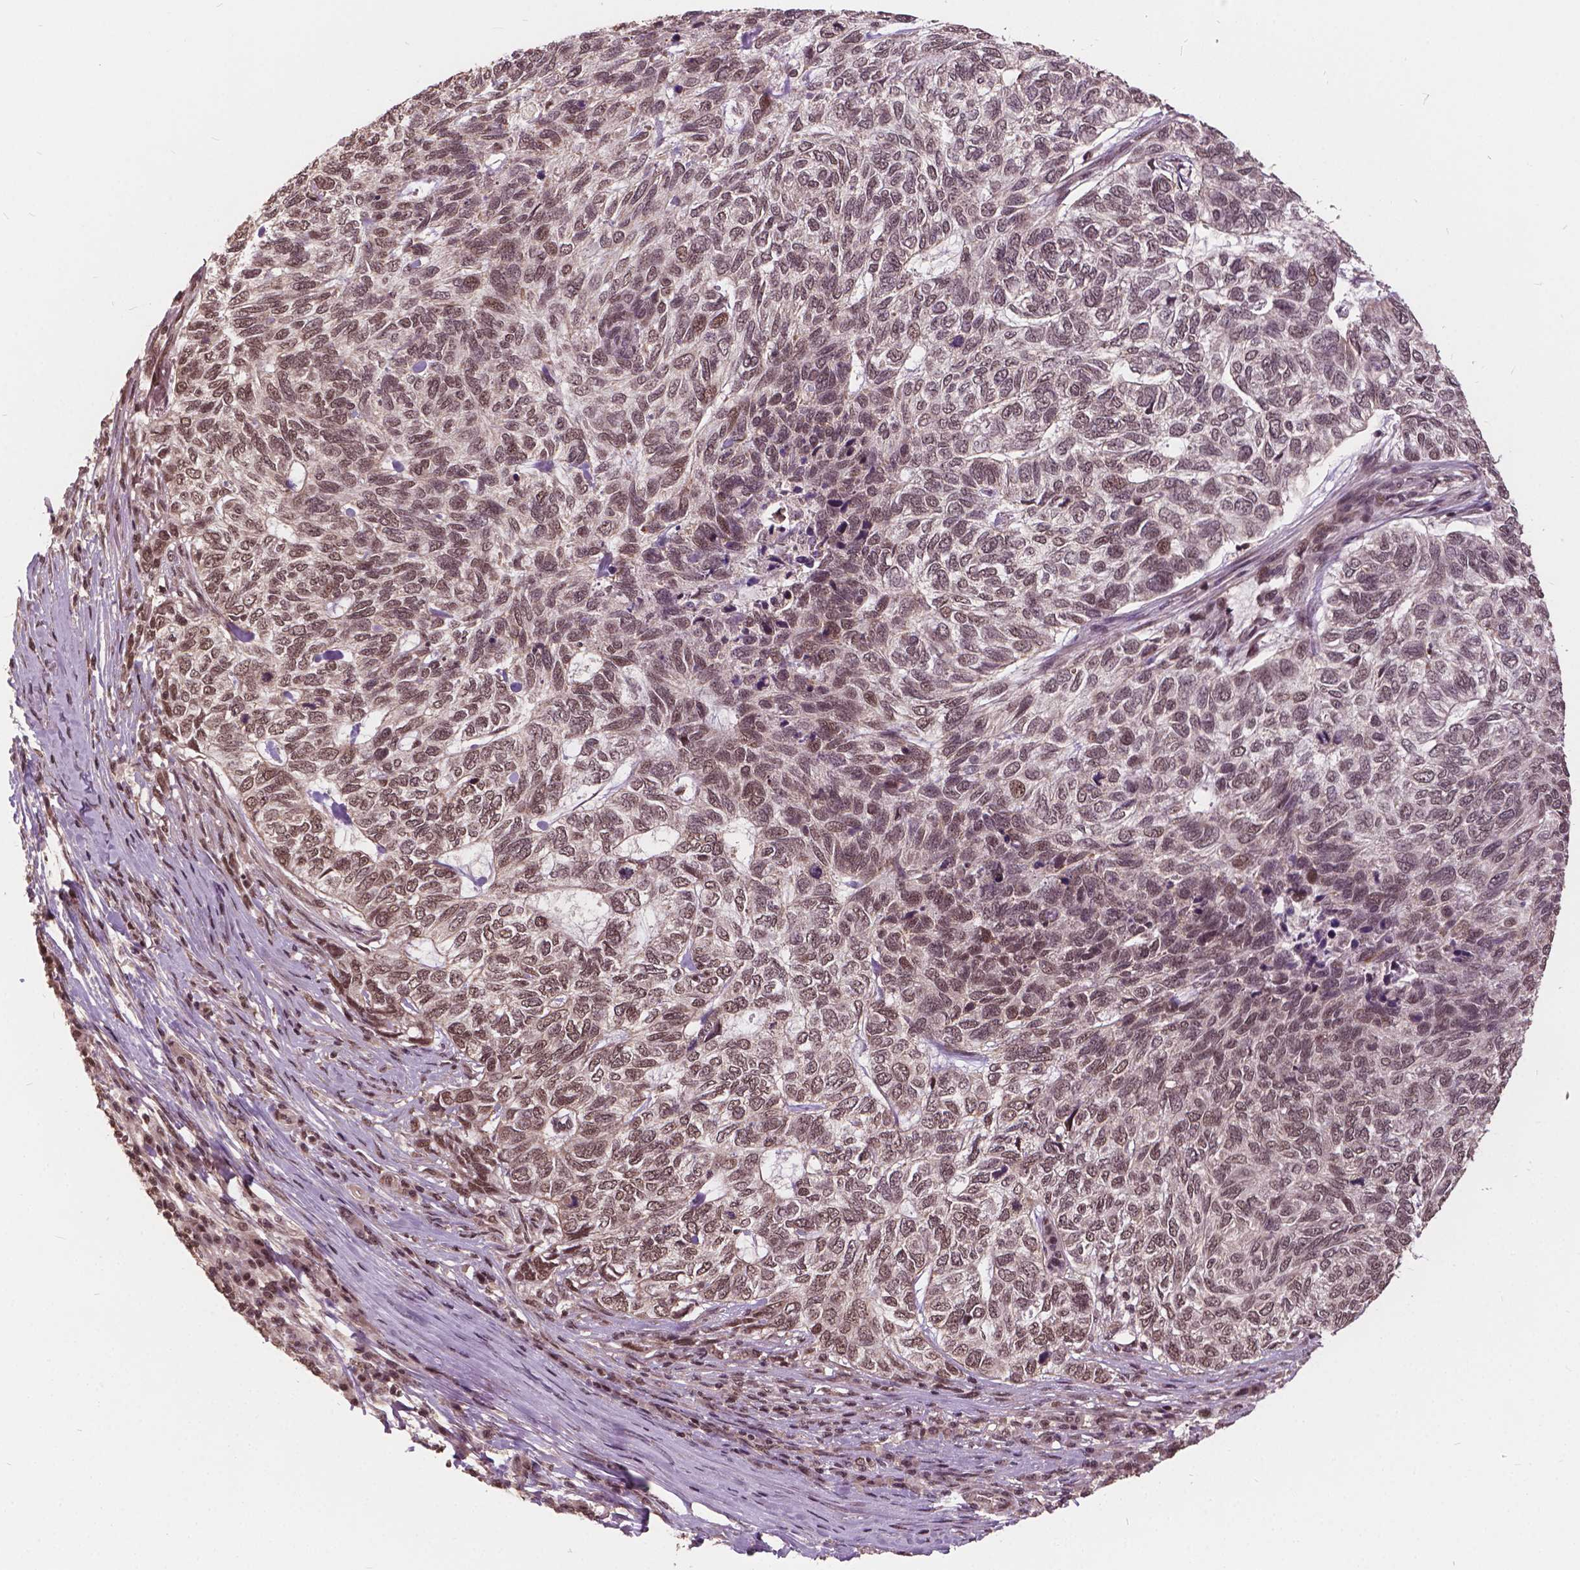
{"staining": {"intensity": "weak", "quantity": "25%-75%", "location": "nuclear"}, "tissue": "skin cancer", "cell_type": "Tumor cells", "image_type": "cancer", "snomed": [{"axis": "morphology", "description": "Basal cell carcinoma"}, {"axis": "topography", "description": "Skin"}], "caption": "Immunohistochemistry (IHC) (DAB) staining of human basal cell carcinoma (skin) demonstrates weak nuclear protein positivity in about 25%-75% of tumor cells. (DAB IHC, brown staining for protein, blue staining for nuclei).", "gene": "GPS2", "patient": {"sex": "female", "age": 65}}